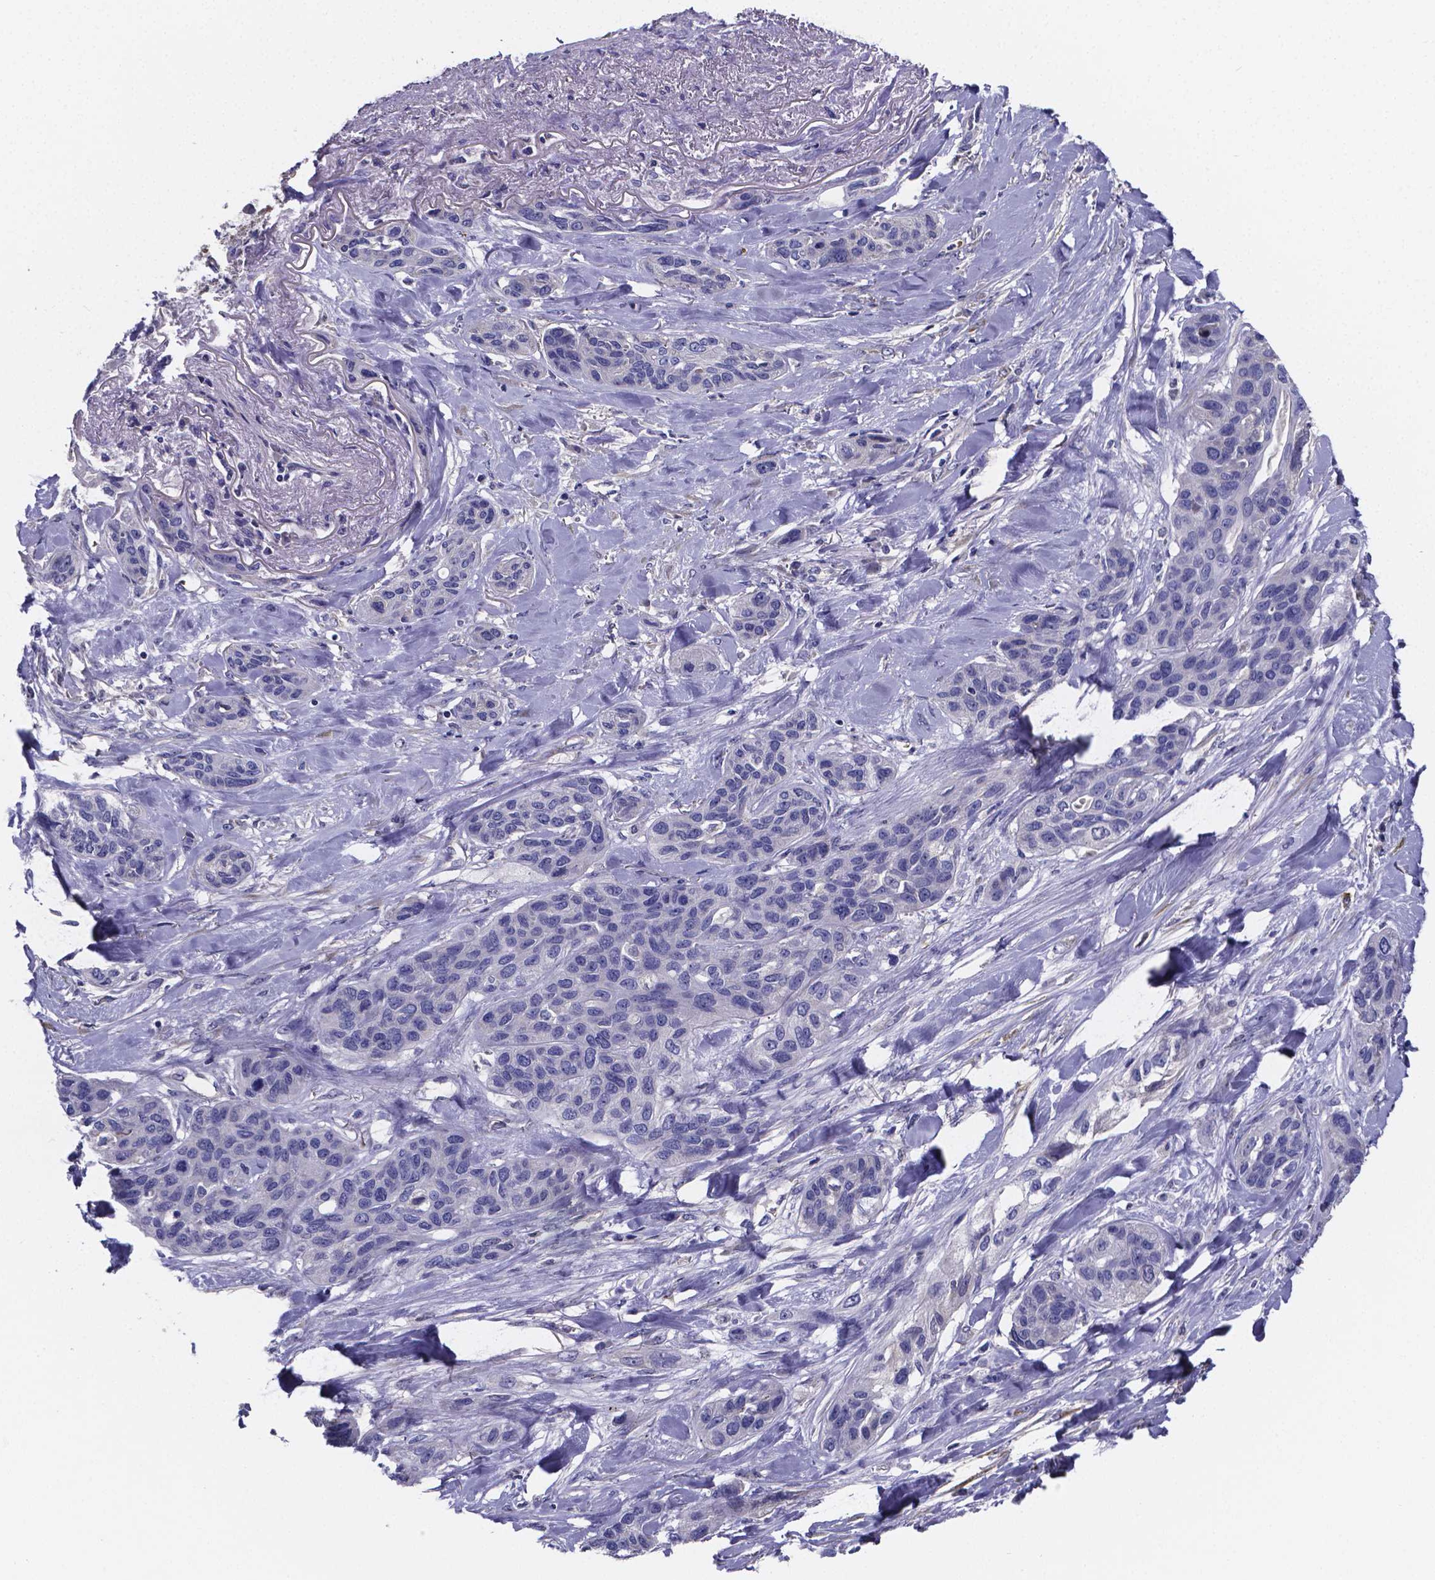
{"staining": {"intensity": "negative", "quantity": "none", "location": "none"}, "tissue": "lung cancer", "cell_type": "Tumor cells", "image_type": "cancer", "snomed": [{"axis": "morphology", "description": "Squamous cell carcinoma, NOS"}, {"axis": "topography", "description": "Lung"}], "caption": "Image shows no significant protein expression in tumor cells of lung cancer (squamous cell carcinoma).", "gene": "SFRP4", "patient": {"sex": "female", "age": 70}}